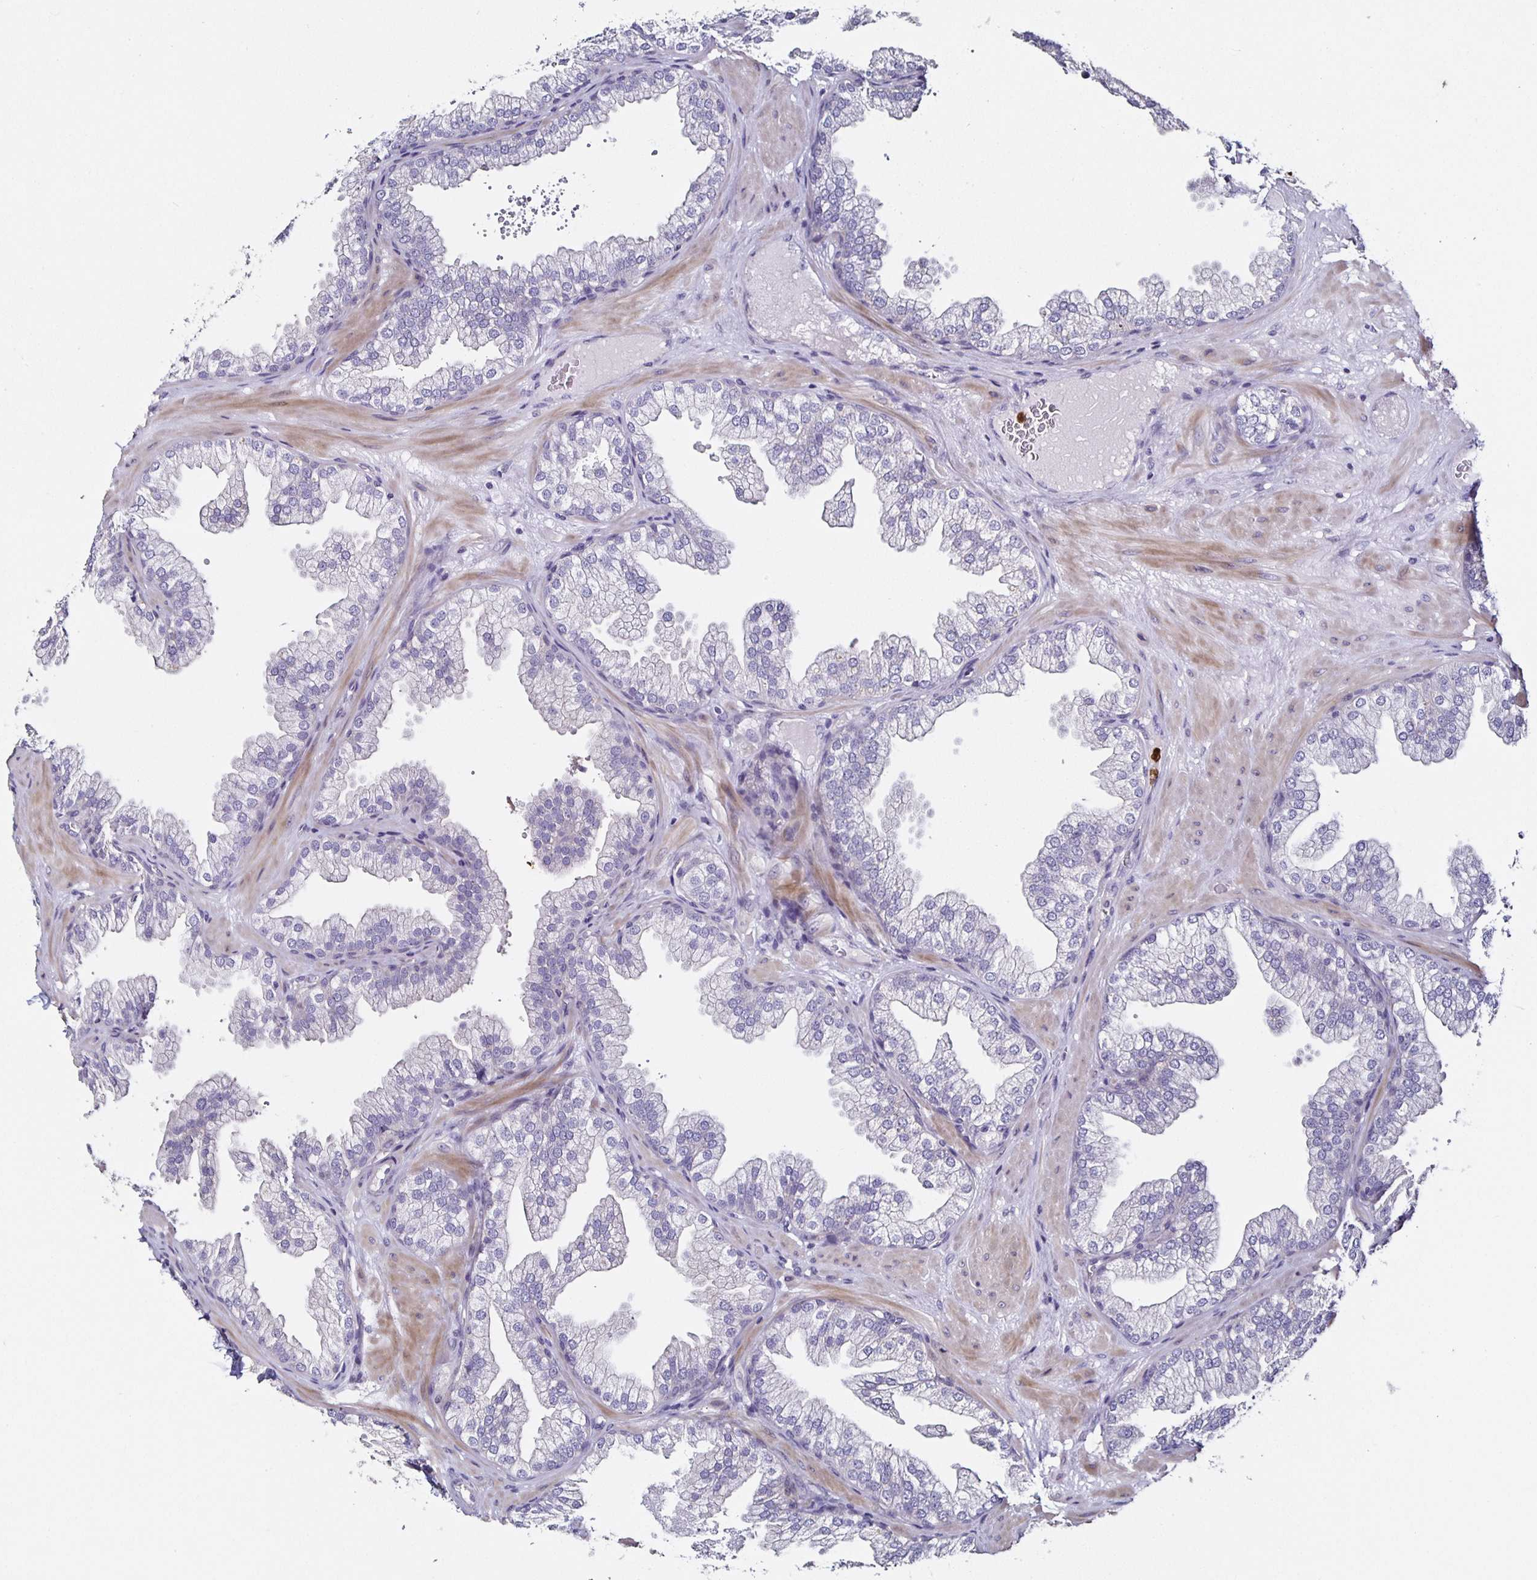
{"staining": {"intensity": "negative", "quantity": "none", "location": "none"}, "tissue": "prostate", "cell_type": "Glandular cells", "image_type": "normal", "snomed": [{"axis": "morphology", "description": "Normal tissue, NOS"}, {"axis": "topography", "description": "Prostate"}], "caption": "Immunohistochemistry (IHC) histopathology image of normal prostate: prostate stained with DAB (3,3'-diaminobenzidine) demonstrates no significant protein positivity in glandular cells.", "gene": "TLR4", "patient": {"sex": "male", "age": 37}}